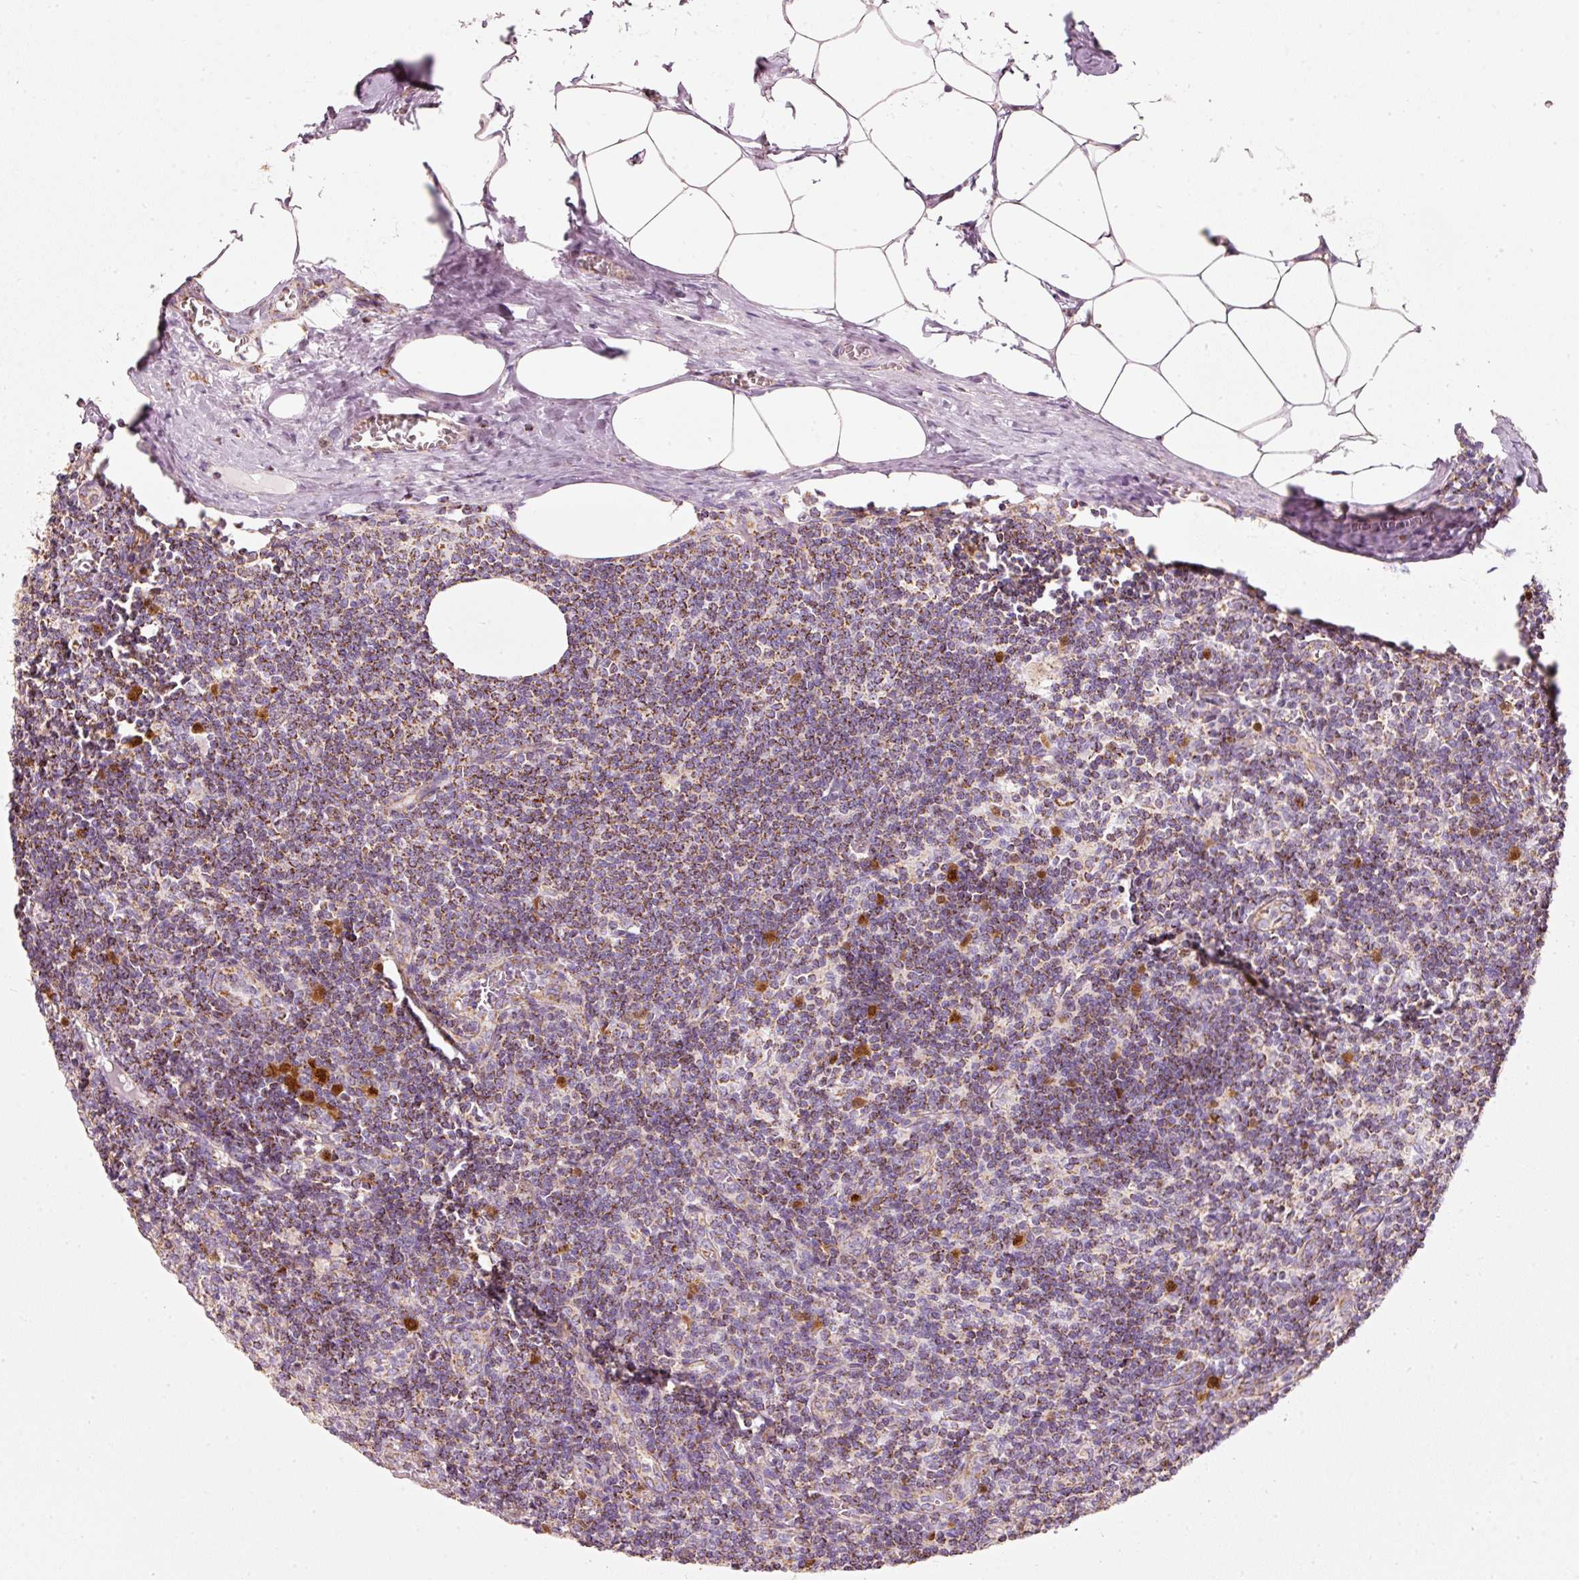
{"staining": {"intensity": "strong", "quantity": "25%-75%", "location": "cytoplasmic/membranous,nuclear"}, "tissue": "lymph node", "cell_type": "Germinal center cells", "image_type": "normal", "snomed": [{"axis": "morphology", "description": "Normal tissue, NOS"}, {"axis": "topography", "description": "Lymph node"}], "caption": "Immunohistochemistry of unremarkable human lymph node demonstrates high levels of strong cytoplasmic/membranous,nuclear staining in about 25%-75% of germinal center cells. (DAB (3,3'-diaminobenzidine) IHC with brightfield microscopy, high magnification).", "gene": "DUT", "patient": {"sex": "female", "age": 59}}